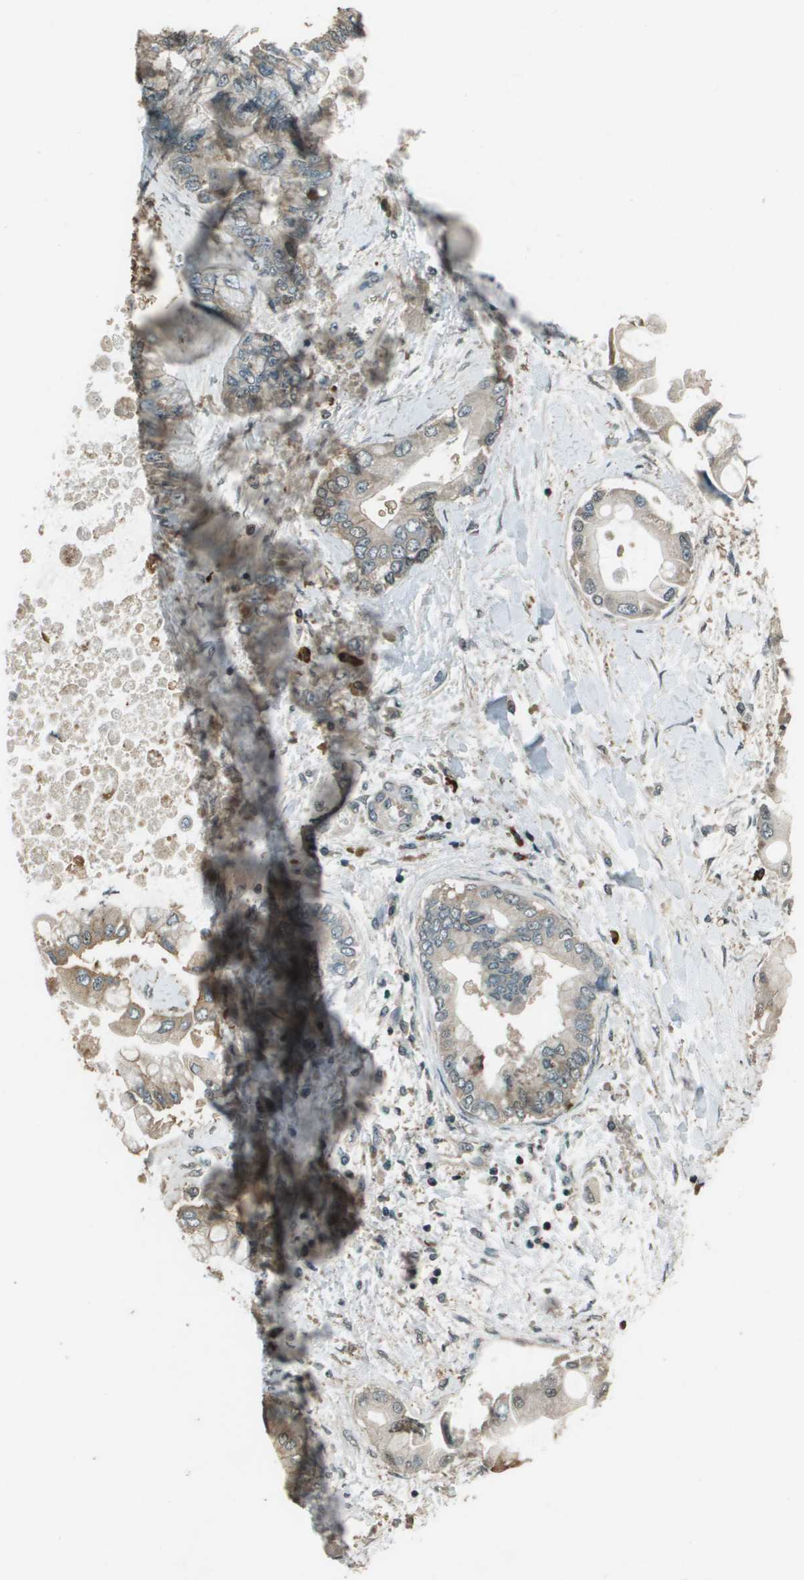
{"staining": {"intensity": "moderate", "quantity": ">75%", "location": "cytoplasmic/membranous"}, "tissue": "liver cancer", "cell_type": "Tumor cells", "image_type": "cancer", "snomed": [{"axis": "morphology", "description": "Cholangiocarcinoma"}, {"axis": "topography", "description": "Liver"}], "caption": "Liver cancer (cholangiocarcinoma) tissue exhibits moderate cytoplasmic/membranous positivity in about >75% of tumor cells, visualized by immunohistochemistry.", "gene": "SDC3", "patient": {"sex": "male", "age": 50}}